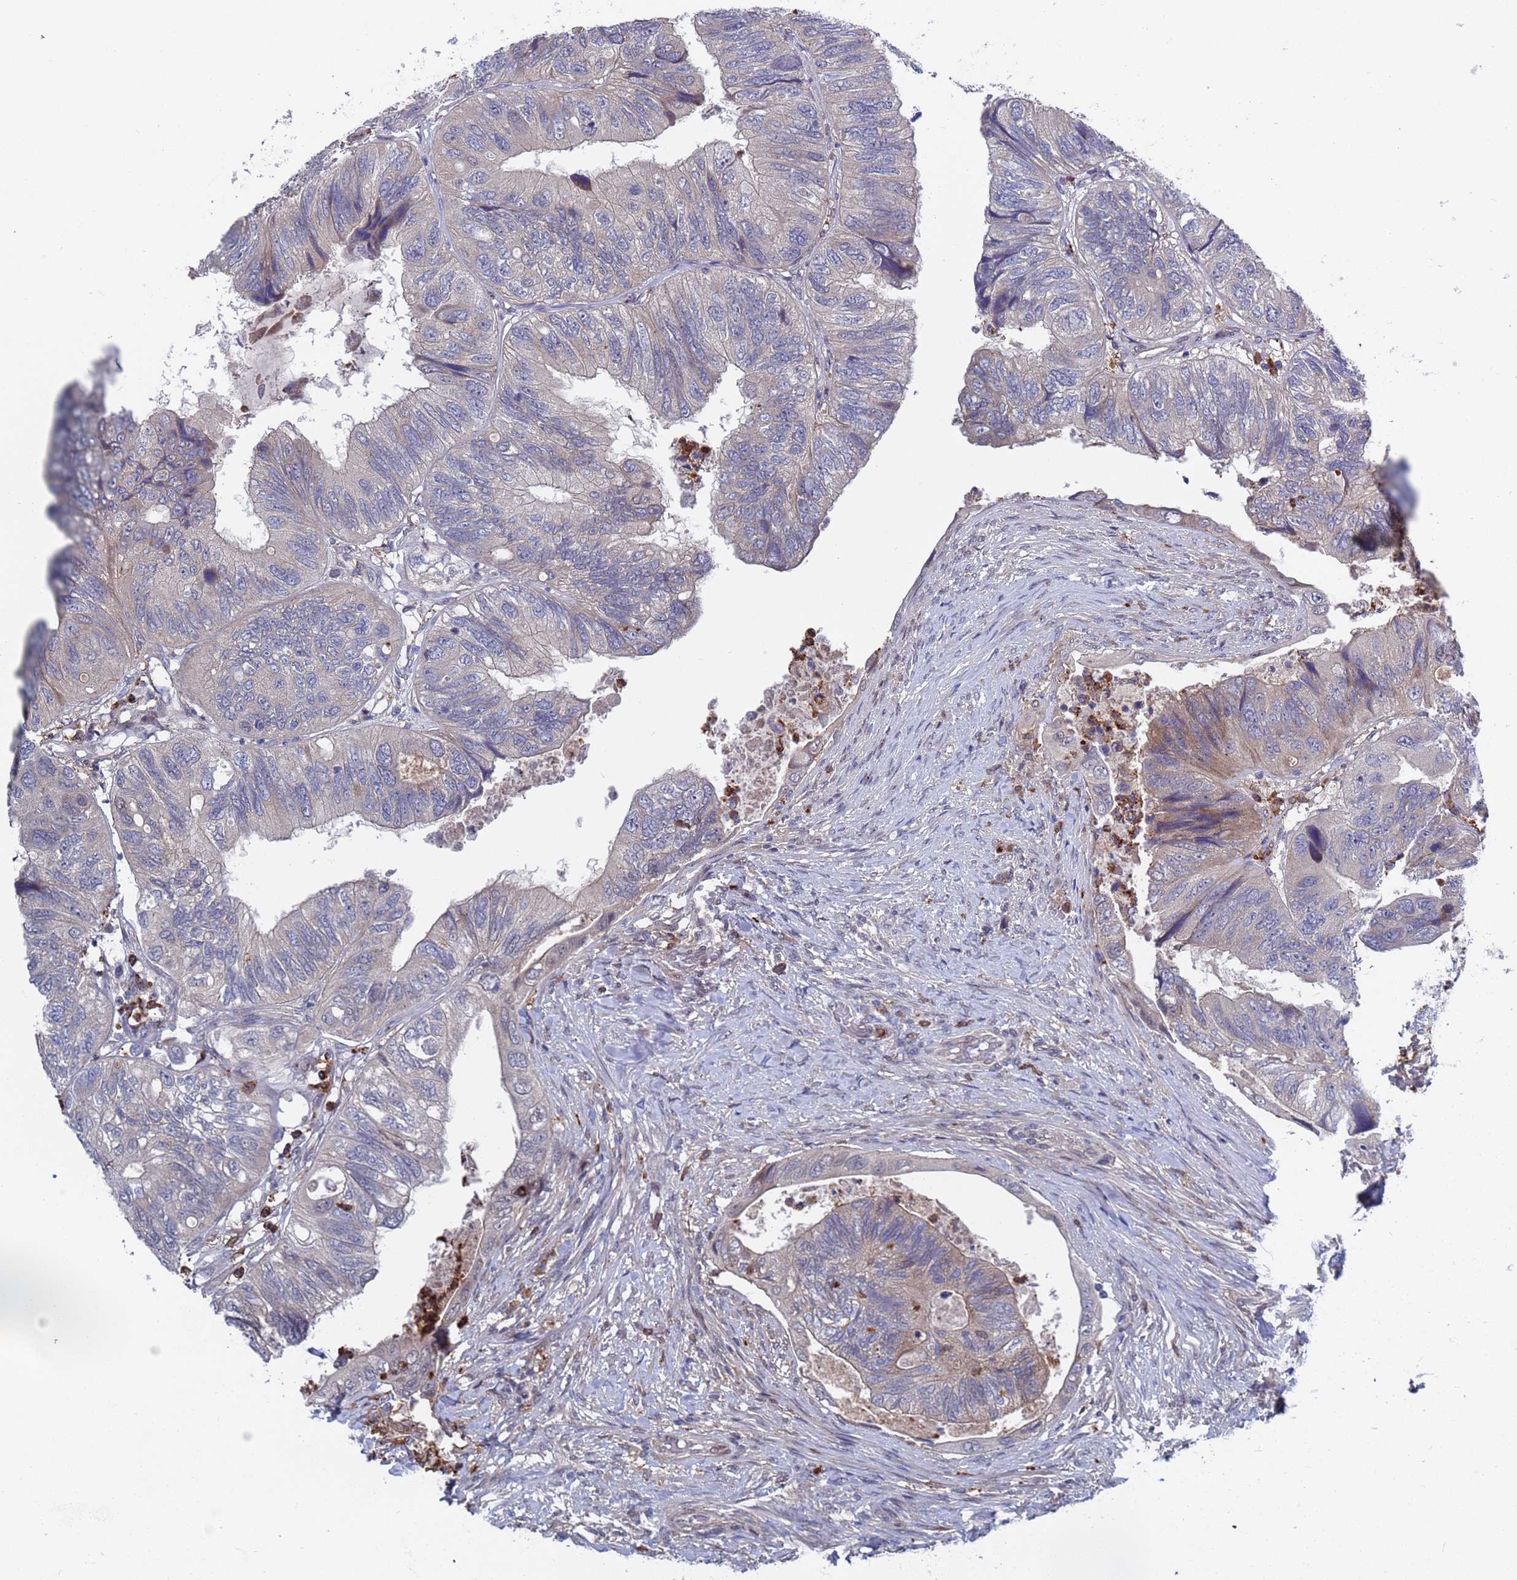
{"staining": {"intensity": "moderate", "quantity": "<25%", "location": "cytoplasmic/membranous"}, "tissue": "colorectal cancer", "cell_type": "Tumor cells", "image_type": "cancer", "snomed": [{"axis": "morphology", "description": "Adenocarcinoma, NOS"}, {"axis": "topography", "description": "Rectum"}], "caption": "An image of human colorectal cancer (adenocarcinoma) stained for a protein displays moderate cytoplasmic/membranous brown staining in tumor cells.", "gene": "TMBIM6", "patient": {"sex": "male", "age": 63}}